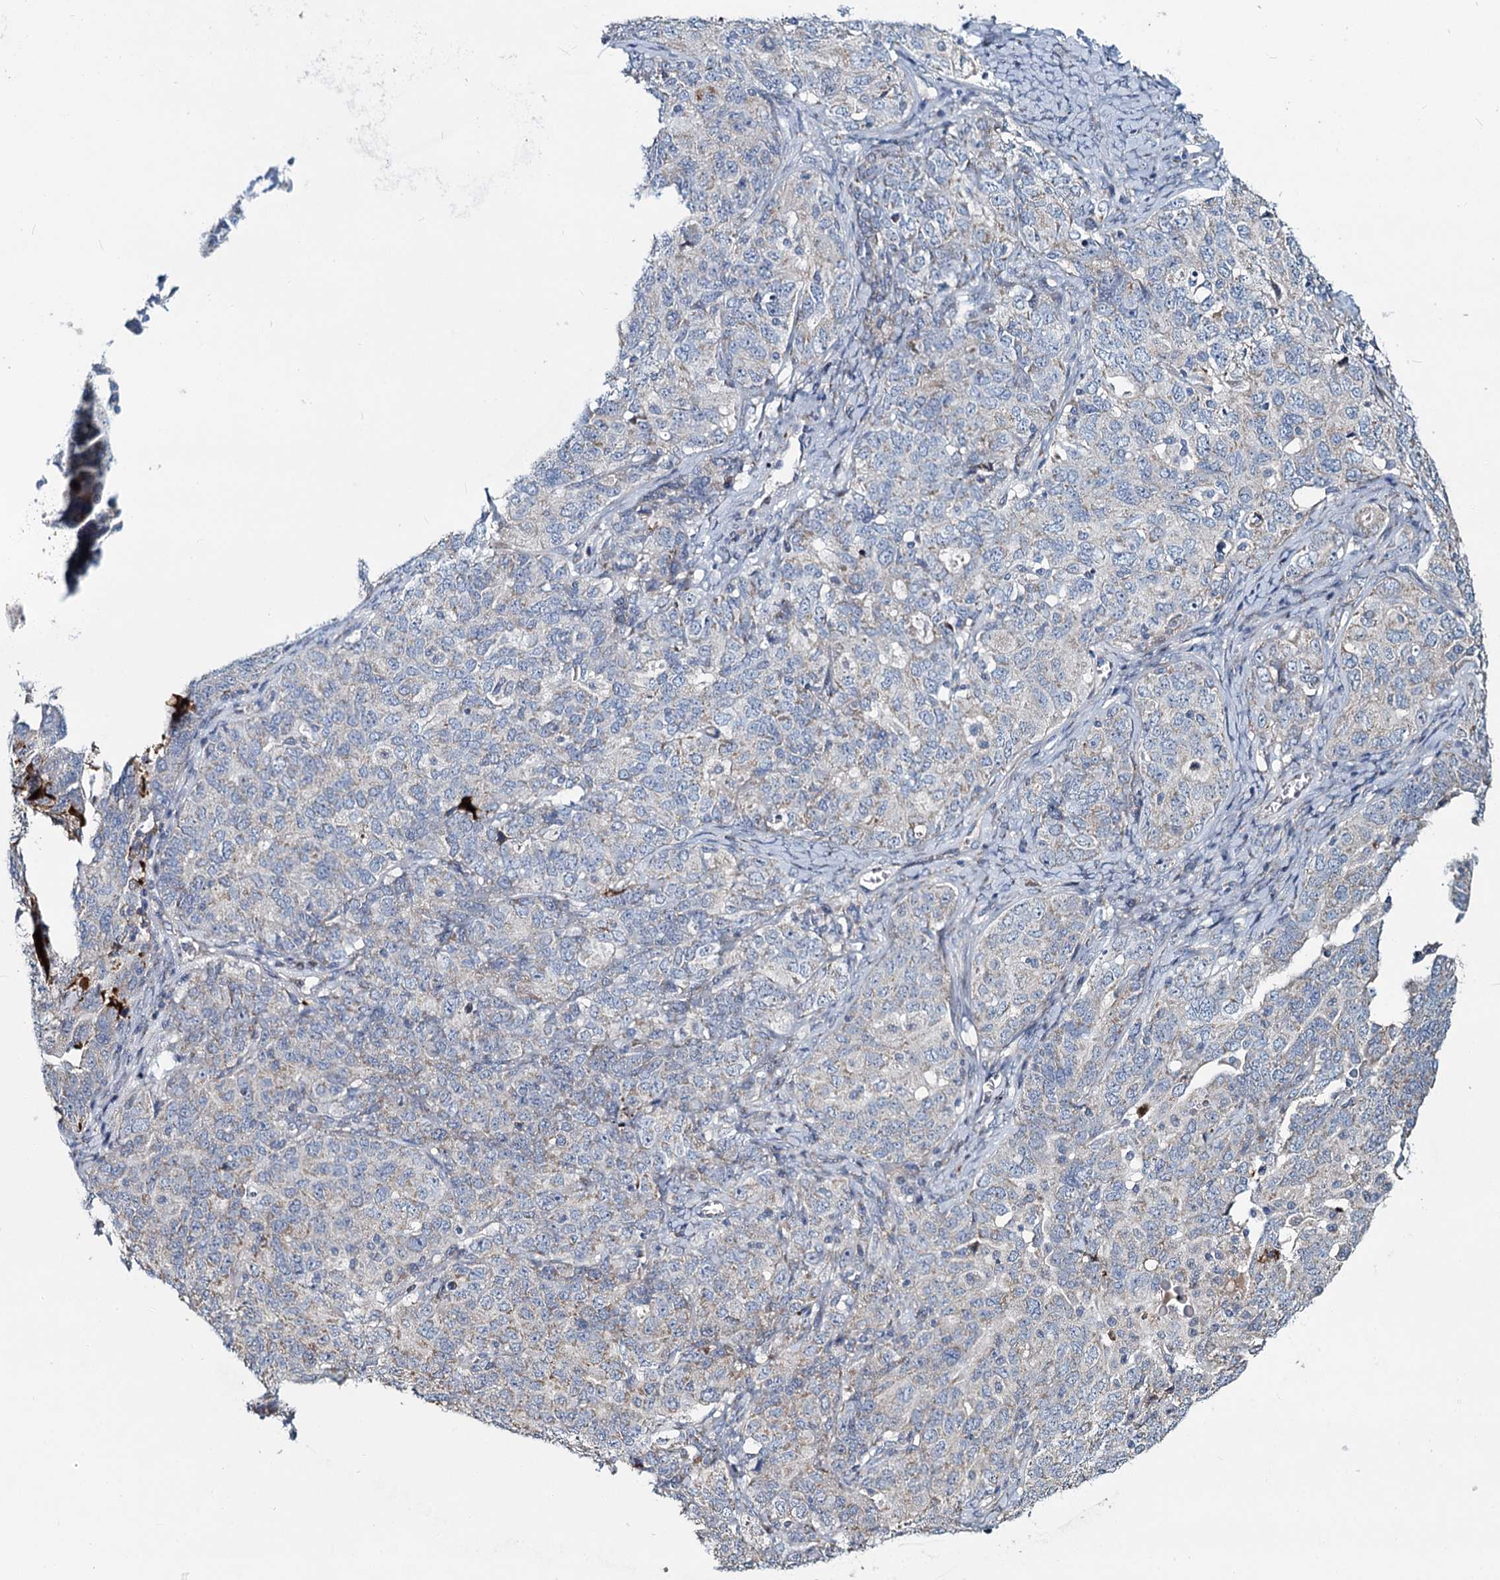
{"staining": {"intensity": "negative", "quantity": "none", "location": "none"}, "tissue": "ovarian cancer", "cell_type": "Tumor cells", "image_type": "cancer", "snomed": [{"axis": "morphology", "description": "Carcinoma, endometroid"}, {"axis": "topography", "description": "Ovary"}], "caption": "DAB (3,3'-diaminobenzidine) immunohistochemical staining of ovarian cancer demonstrates no significant staining in tumor cells.", "gene": "DCUN1D2", "patient": {"sex": "female", "age": 62}}